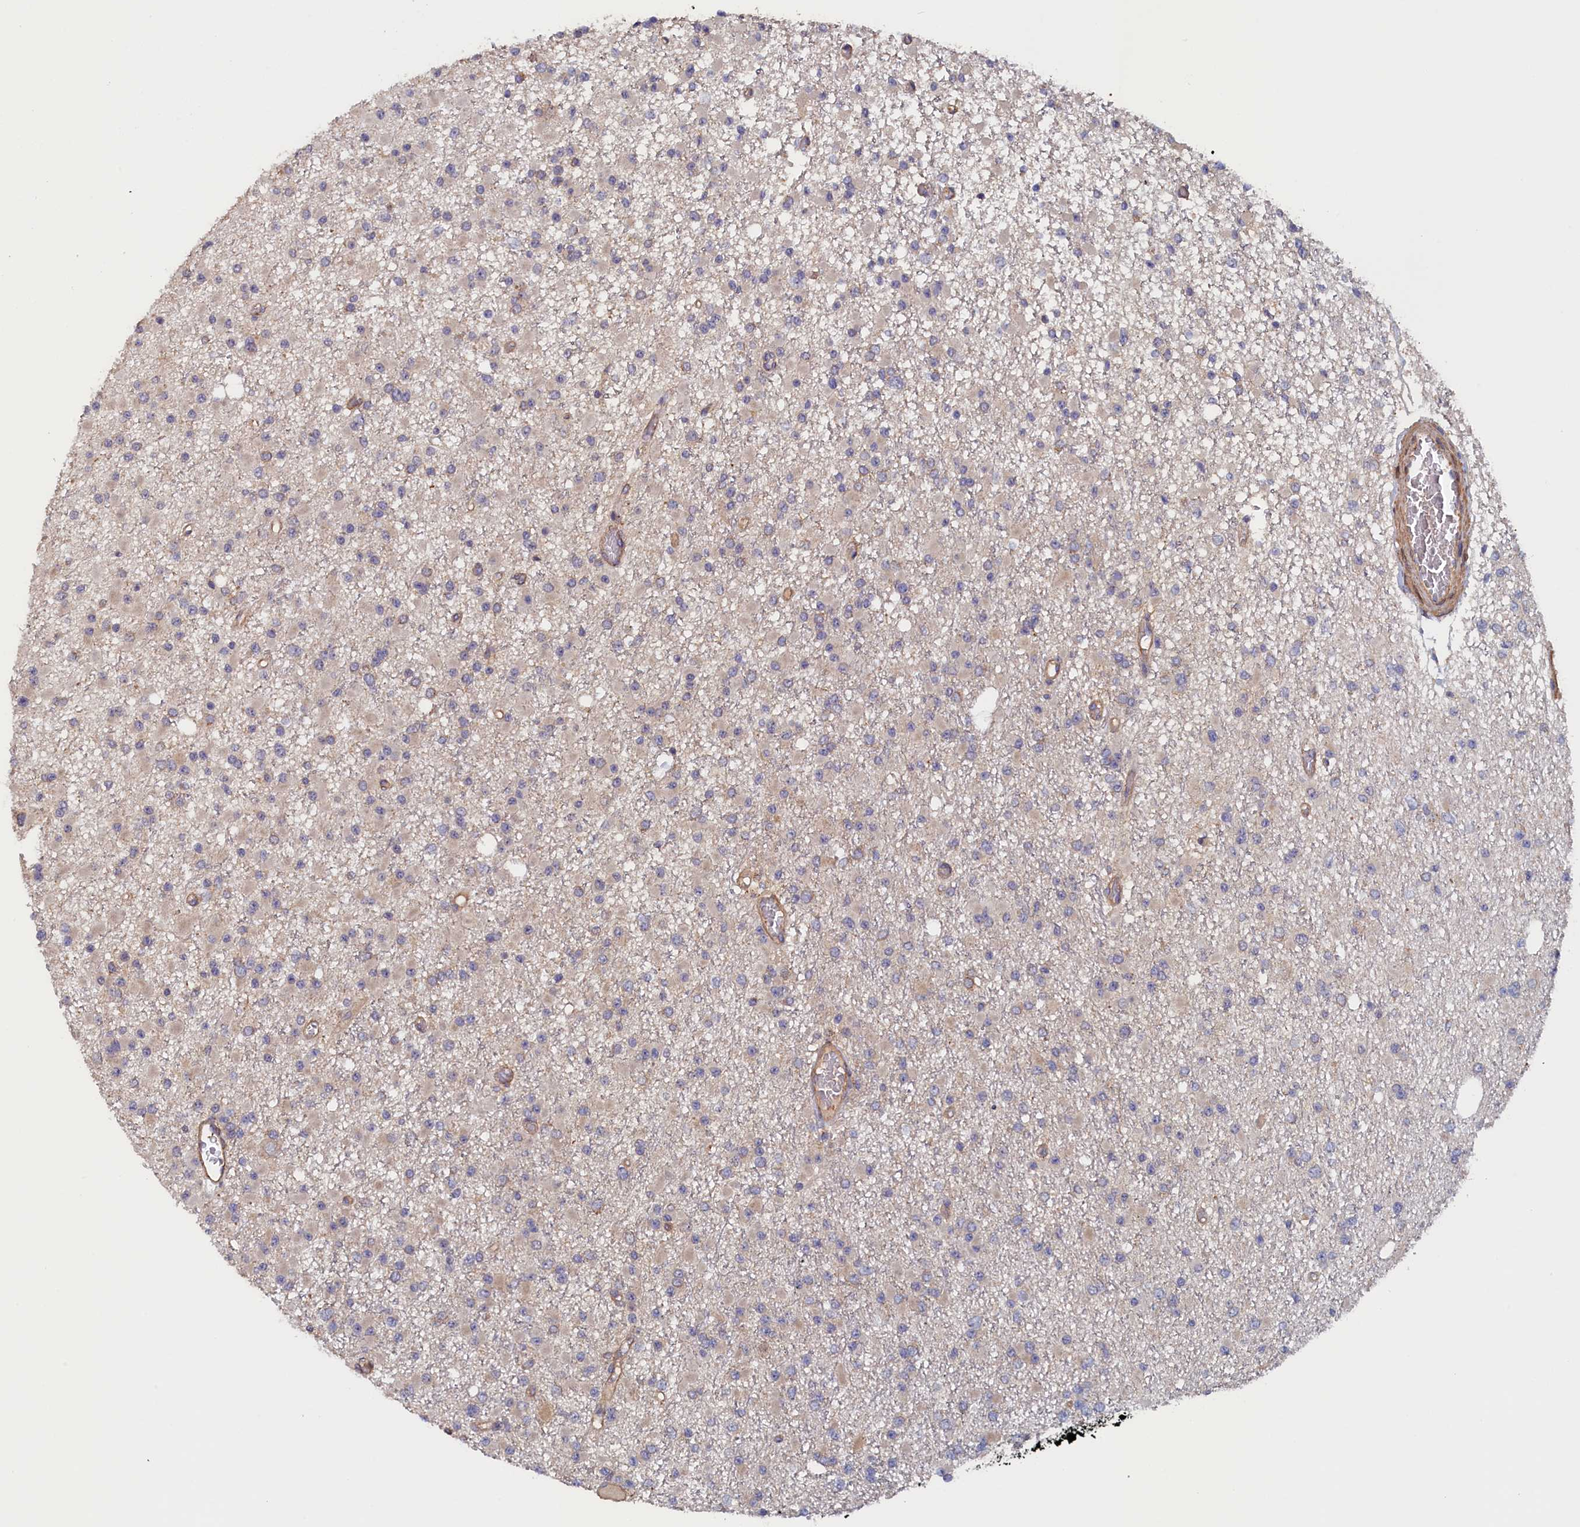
{"staining": {"intensity": "moderate", "quantity": "<25%", "location": "cytoplasmic/membranous"}, "tissue": "glioma", "cell_type": "Tumor cells", "image_type": "cancer", "snomed": [{"axis": "morphology", "description": "Glioma, malignant, Low grade"}, {"axis": "topography", "description": "Brain"}], "caption": "Protein staining demonstrates moderate cytoplasmic/membranous expression in about <25% of tumor cells in malignant low-grade glioma.", "gene": "ANKRD2", "patient": {"sex": "female", "age": 22}}